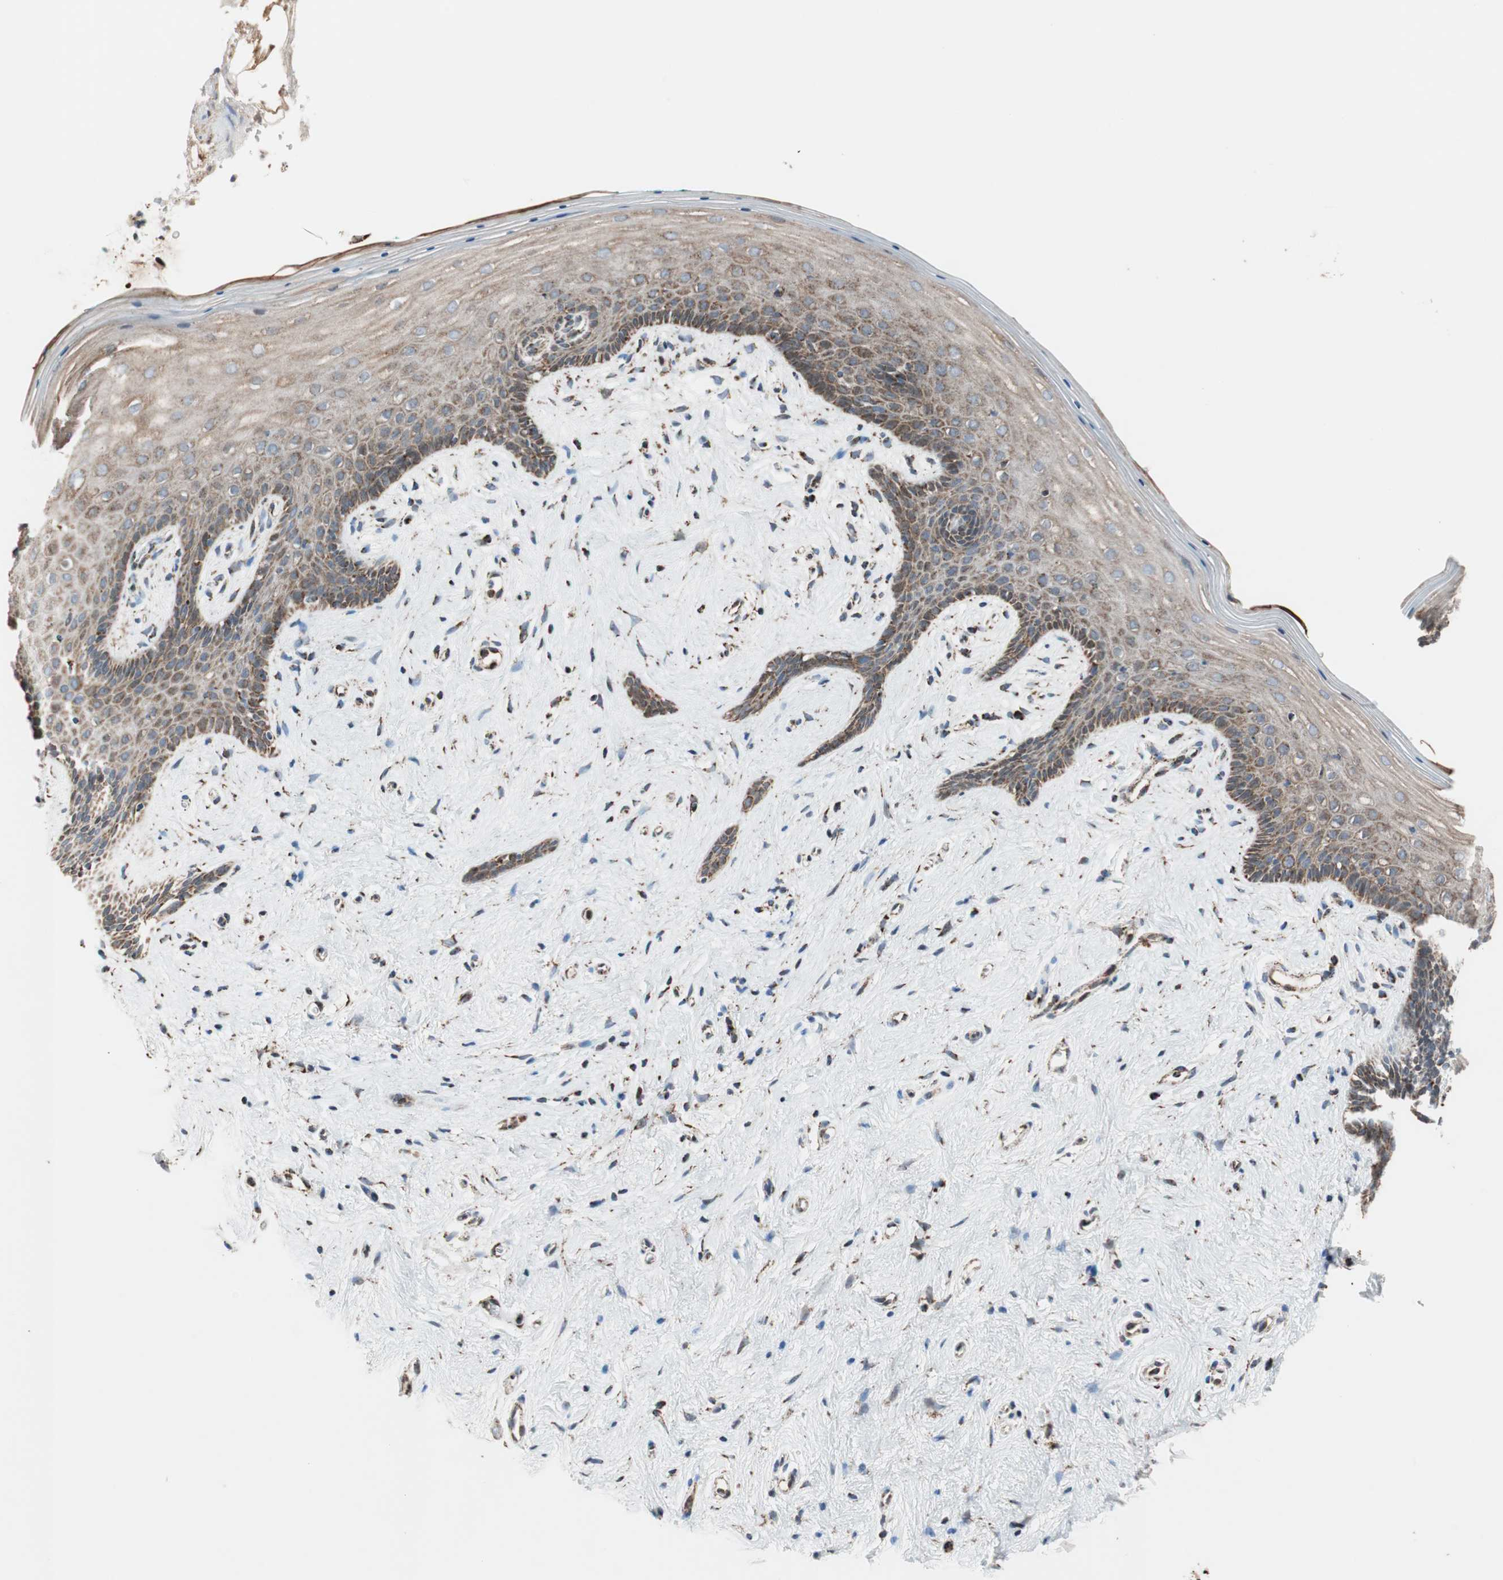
{"staining": {"intensity": "strong", "quantity": "25%-75%", "location": "cytoplasmic/membranous"}, "tissue": "vagina", "cell_type": "Squamous epithelial cells", "image_type": "normal", "snomed": [{"axis": "morphology", "description": "Normal tissue, NOS"}, {"axis": "topography", "description": "Vagina"}], "caption": "Squamous epithelial cells demonstrate high levels of strong cytoplasmic/membranous positivity in approximately 25%-75% of cells in normal human vagina. (DAB IHC, brown staining for protein, blue staining for nuclei).", "gene": "PCSK4", "patient": {"sex": "female", "age": 44}}